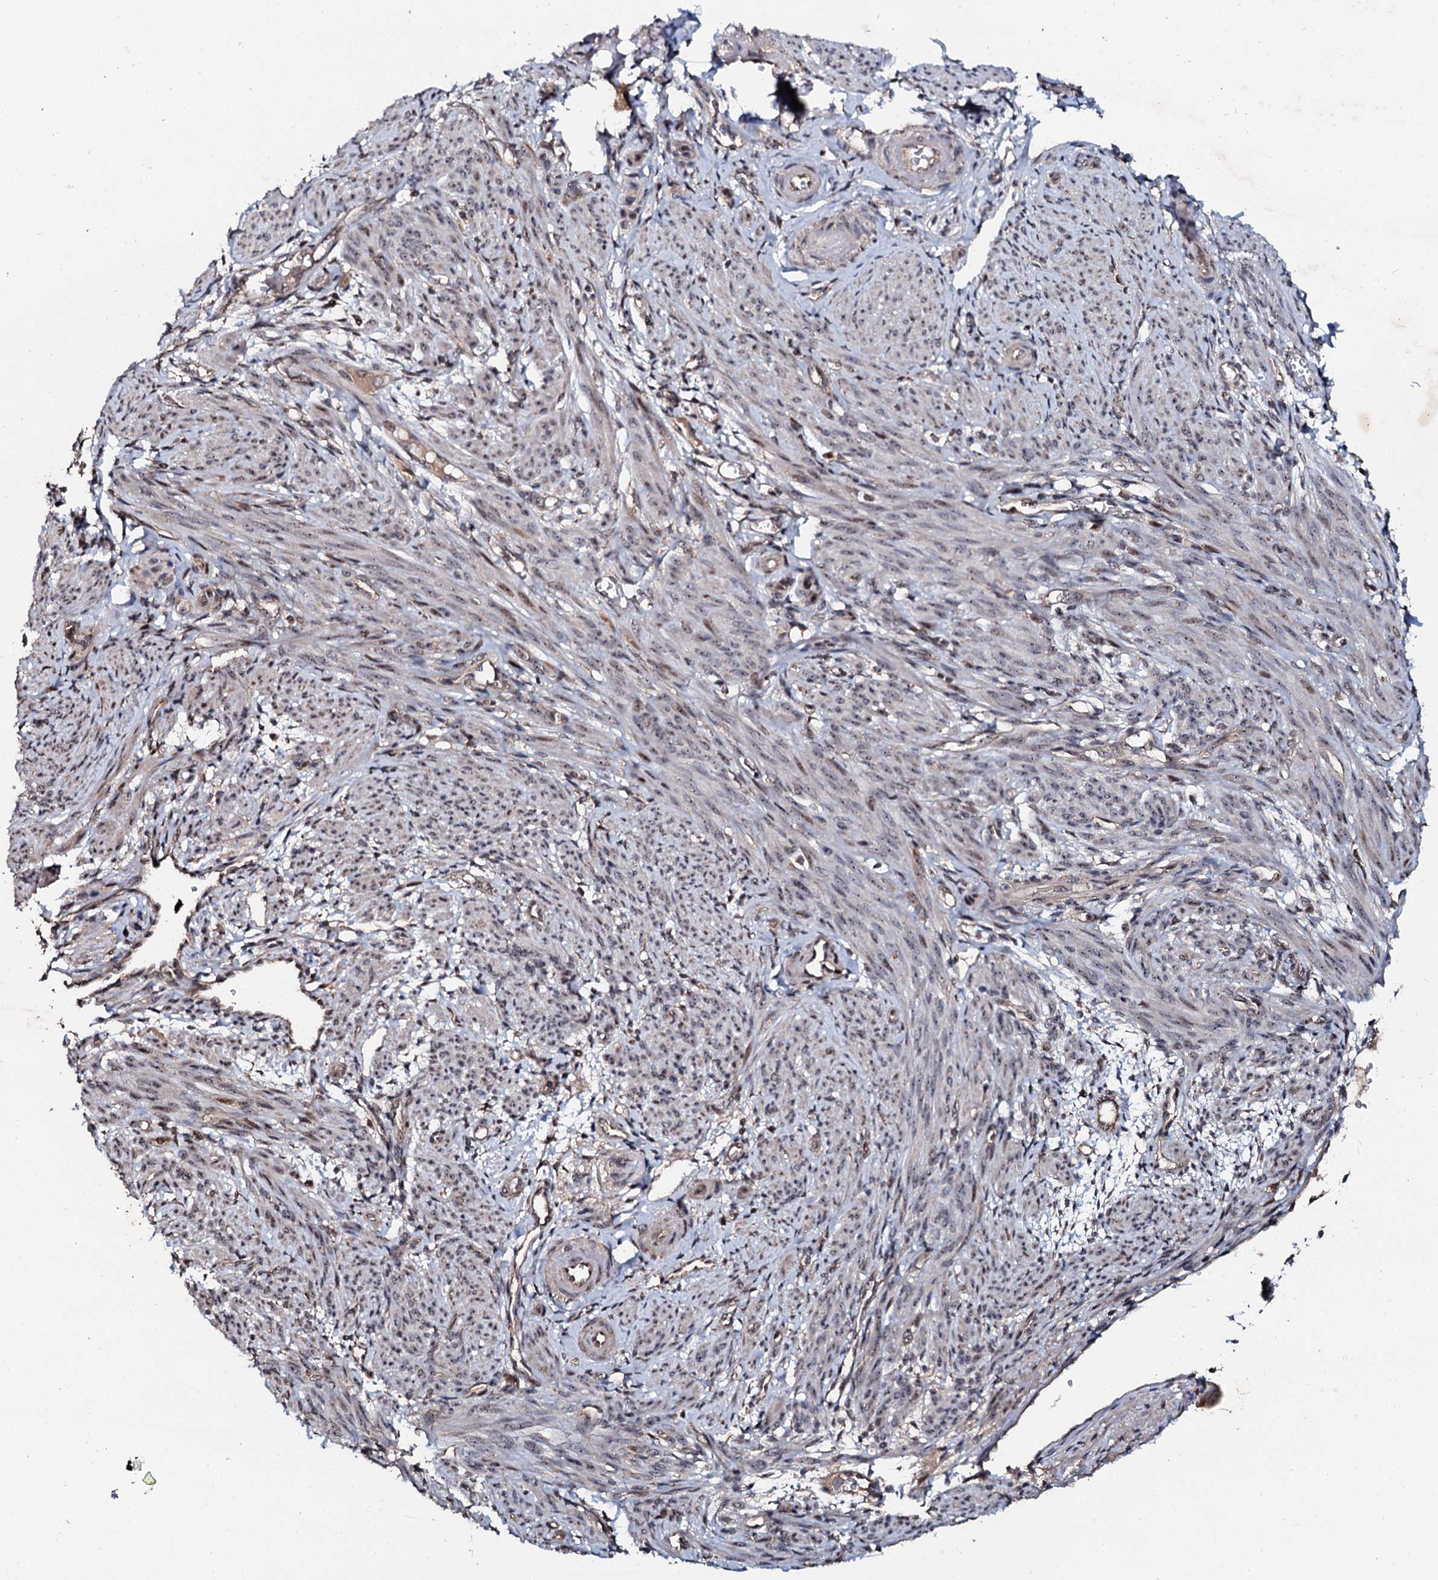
{"staining": {"intensity": "moderate", "quantity": "<25%", "location": "nuclear"}, "tissue": "smooth muscle", "cell_type": "Smooth muscle cells", "image_type": "normal", "snomed": [{"axis": "morphology", "description": "Normal tissue, NOS"}, {"axis": "topography", "description": "Smooth muscle"}], "caption": "DAB (3,3'-diaminobenzidine) immunohistochemical staining of unremarkable smooth muscle displays moderate nuclear protein staining in approximately <25% of smooth muscle cells.", "gene": "FAM111A", "patient": {"sex": "female", "age": 39}}